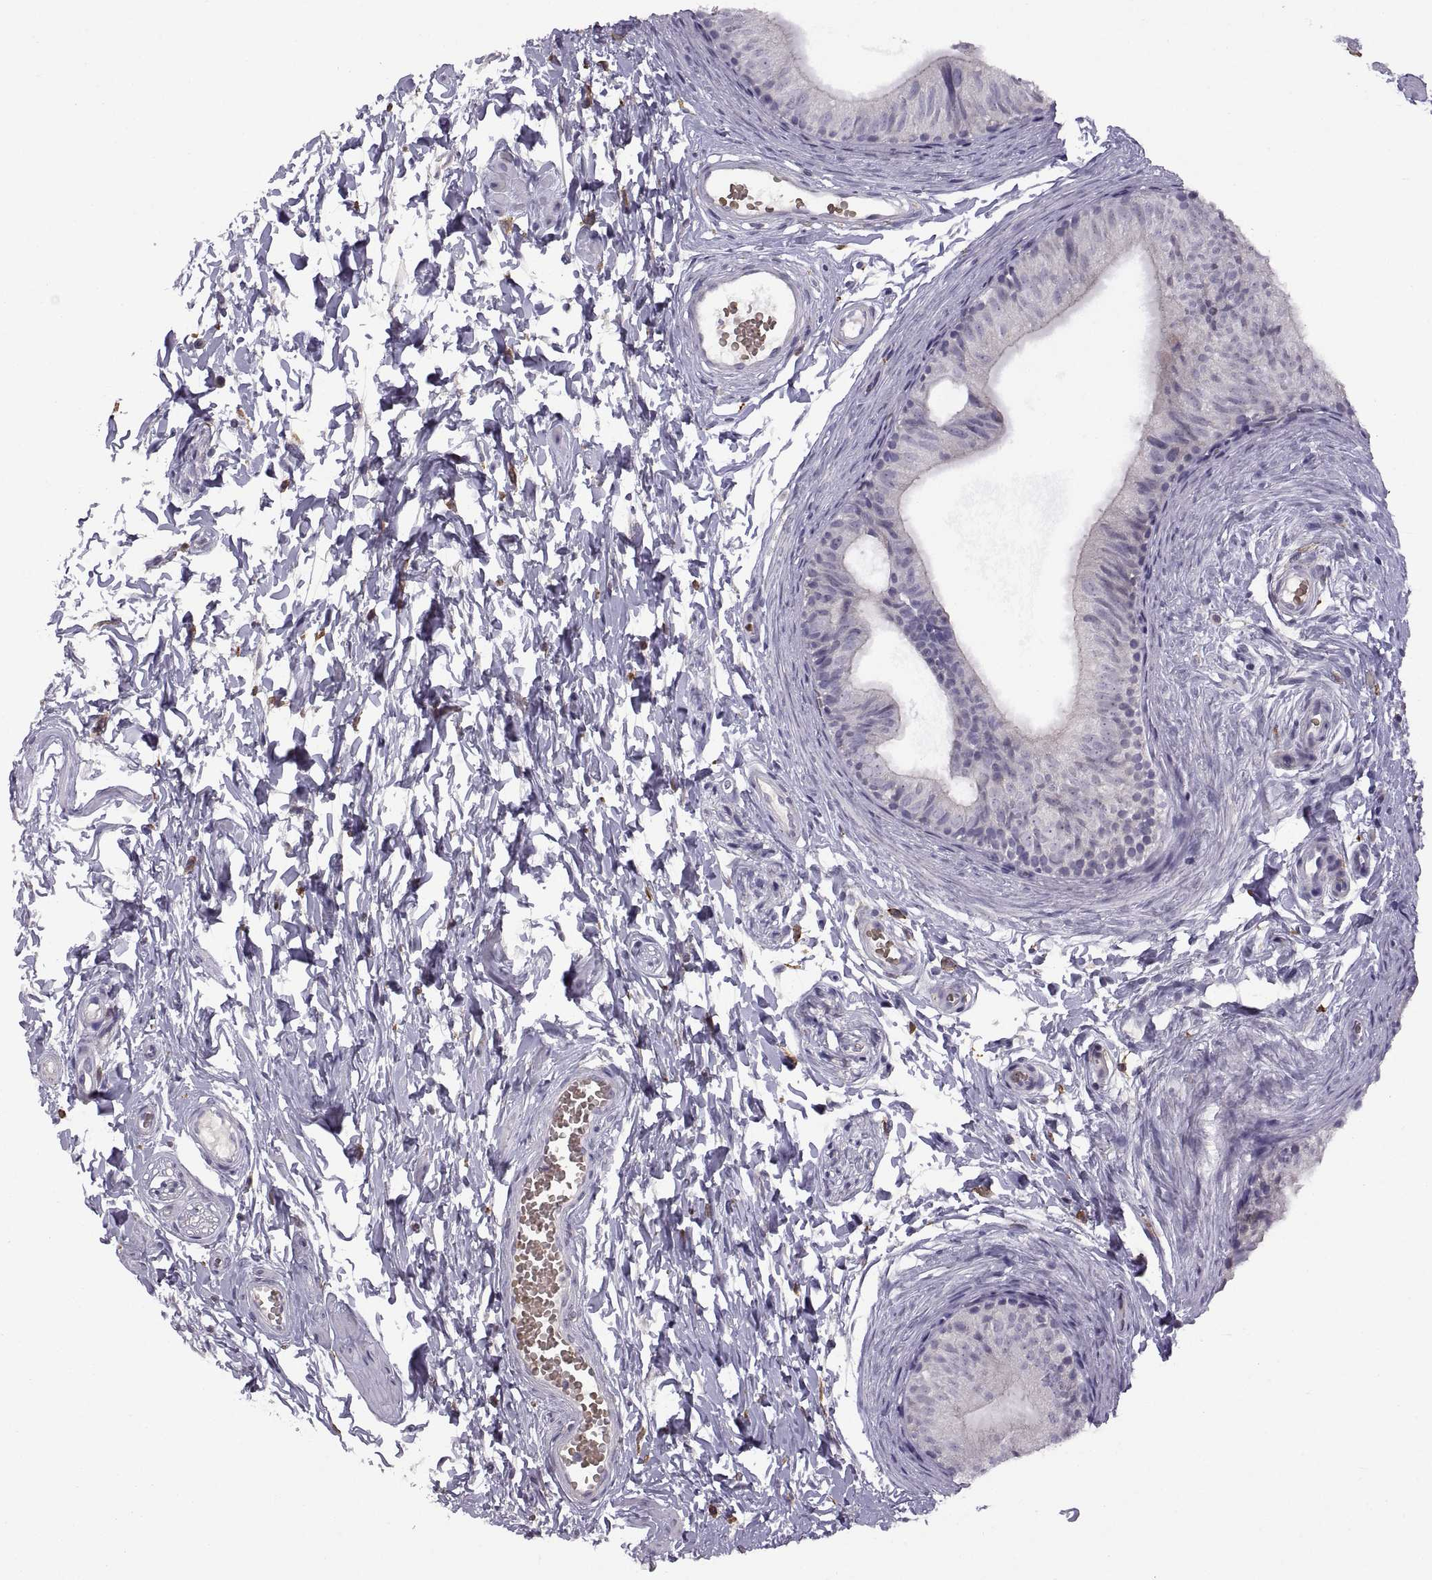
{"staining": {"intensity": "negative", "quantity": "none", "location": "none"}, "tissue": "epididymis", "cell_type": "Glandular cells", "image_type": "normal", "snomed": [{"axis": "morphology", "description": "Normal tissue, NOS"}, {"axis": "topography", "description": "Epididymis"}], "caption": "Immunohistochemical staining of benign human epididymis reveals no significant positivity in glandular cells.", "gene": "MEIOC", "patient": {"sex": "male", "age": 22}}